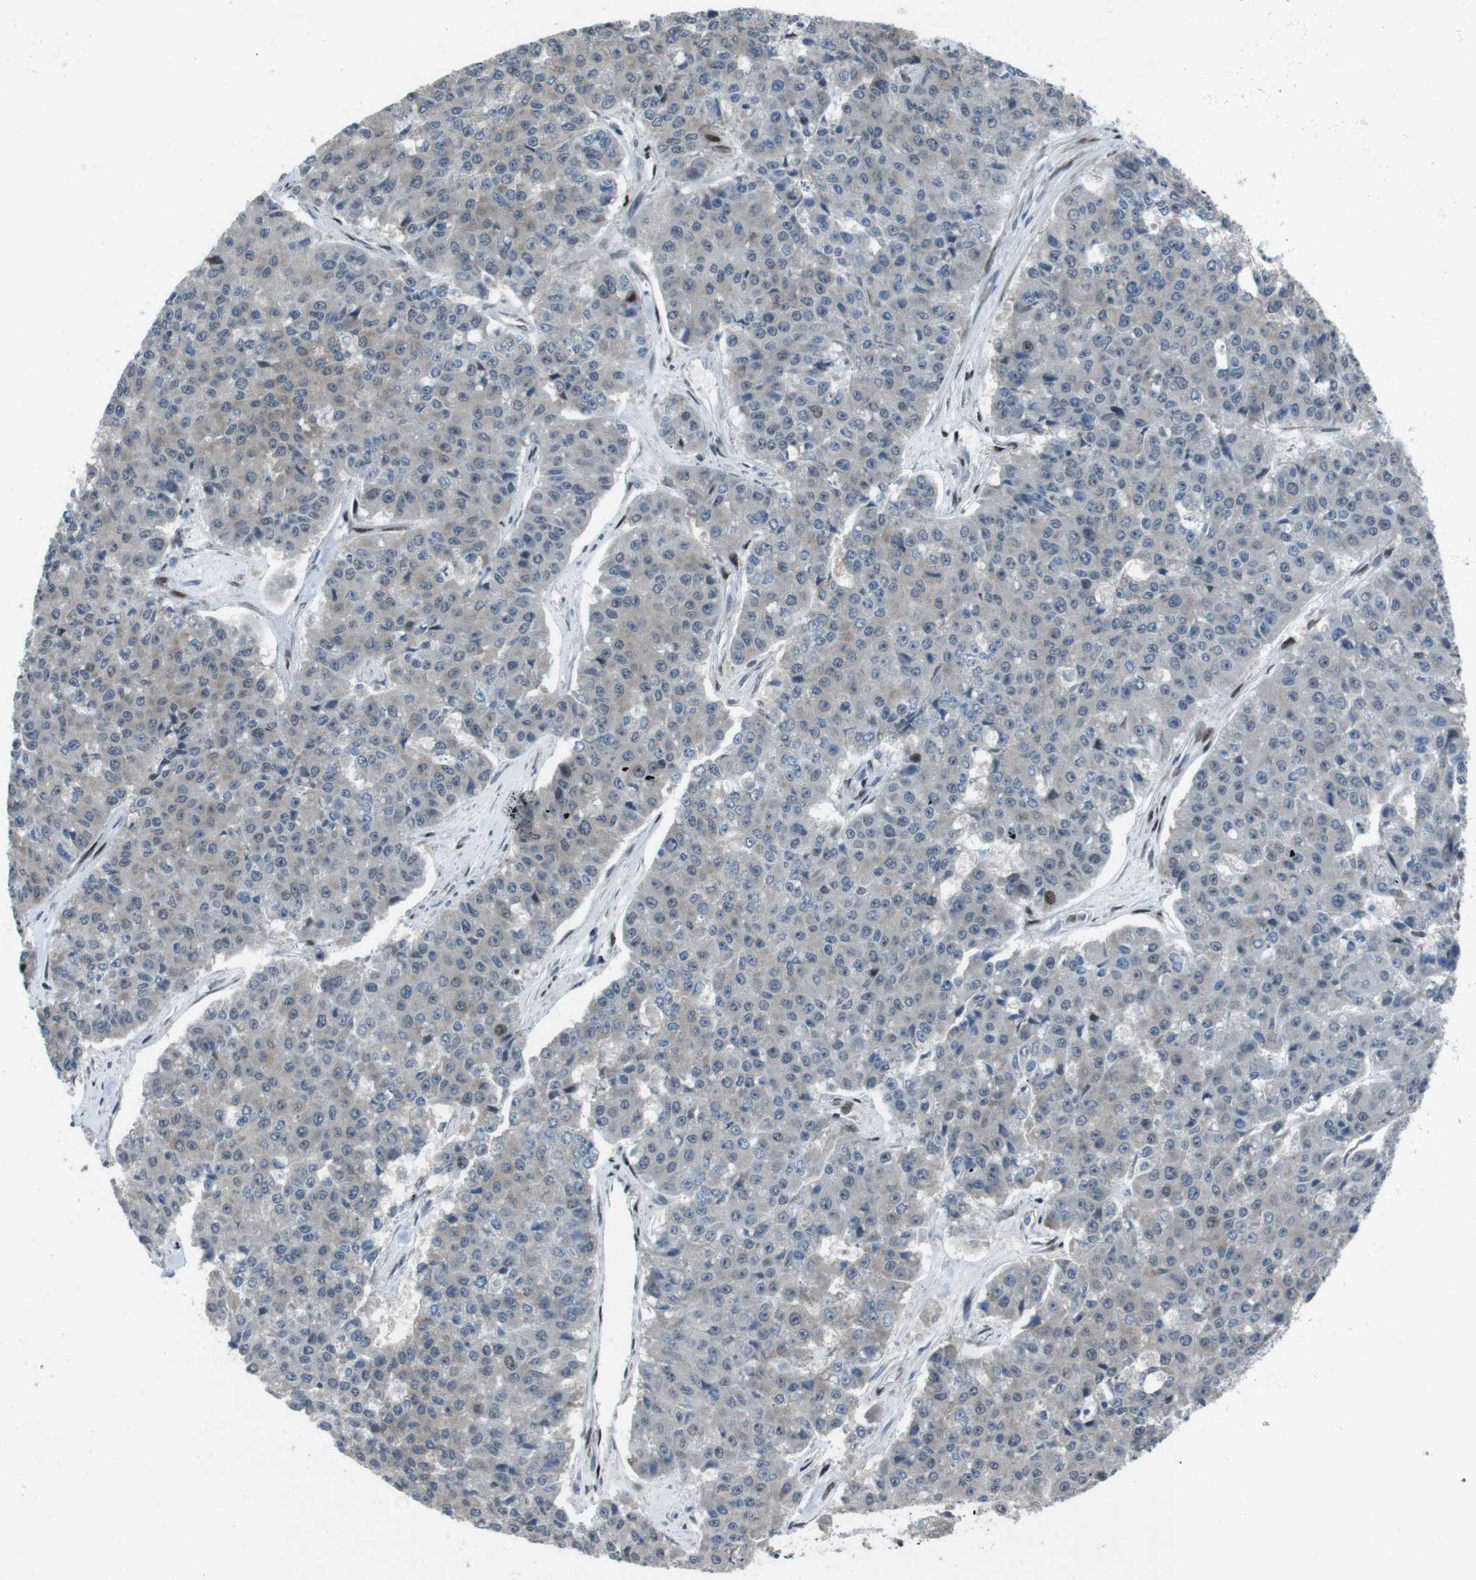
{"staining": {"intensity": "weak", "quantity": "<25%", "location": "cytoplasmic/membranous,nuclear"}, "tissue": "pancreatic cancer", "cell_type": "Tumor cells", "image_type": "cancer", "snomed": [{"axis": "morphology", "description": "Adenocarcinoma, NOS"}, {"axis": "topography", "description": "Pancreas"}], "caption": "This photomicrograph is of pancreatic adenocarcinoma stained with immunohistochemistry (IHC) to label a protein in brown with the nuclei are counter-stained blue. There is no positivity in tumor cells.", "gene": "PBRM1", "patient": {"sex": "male", "age": 50}}